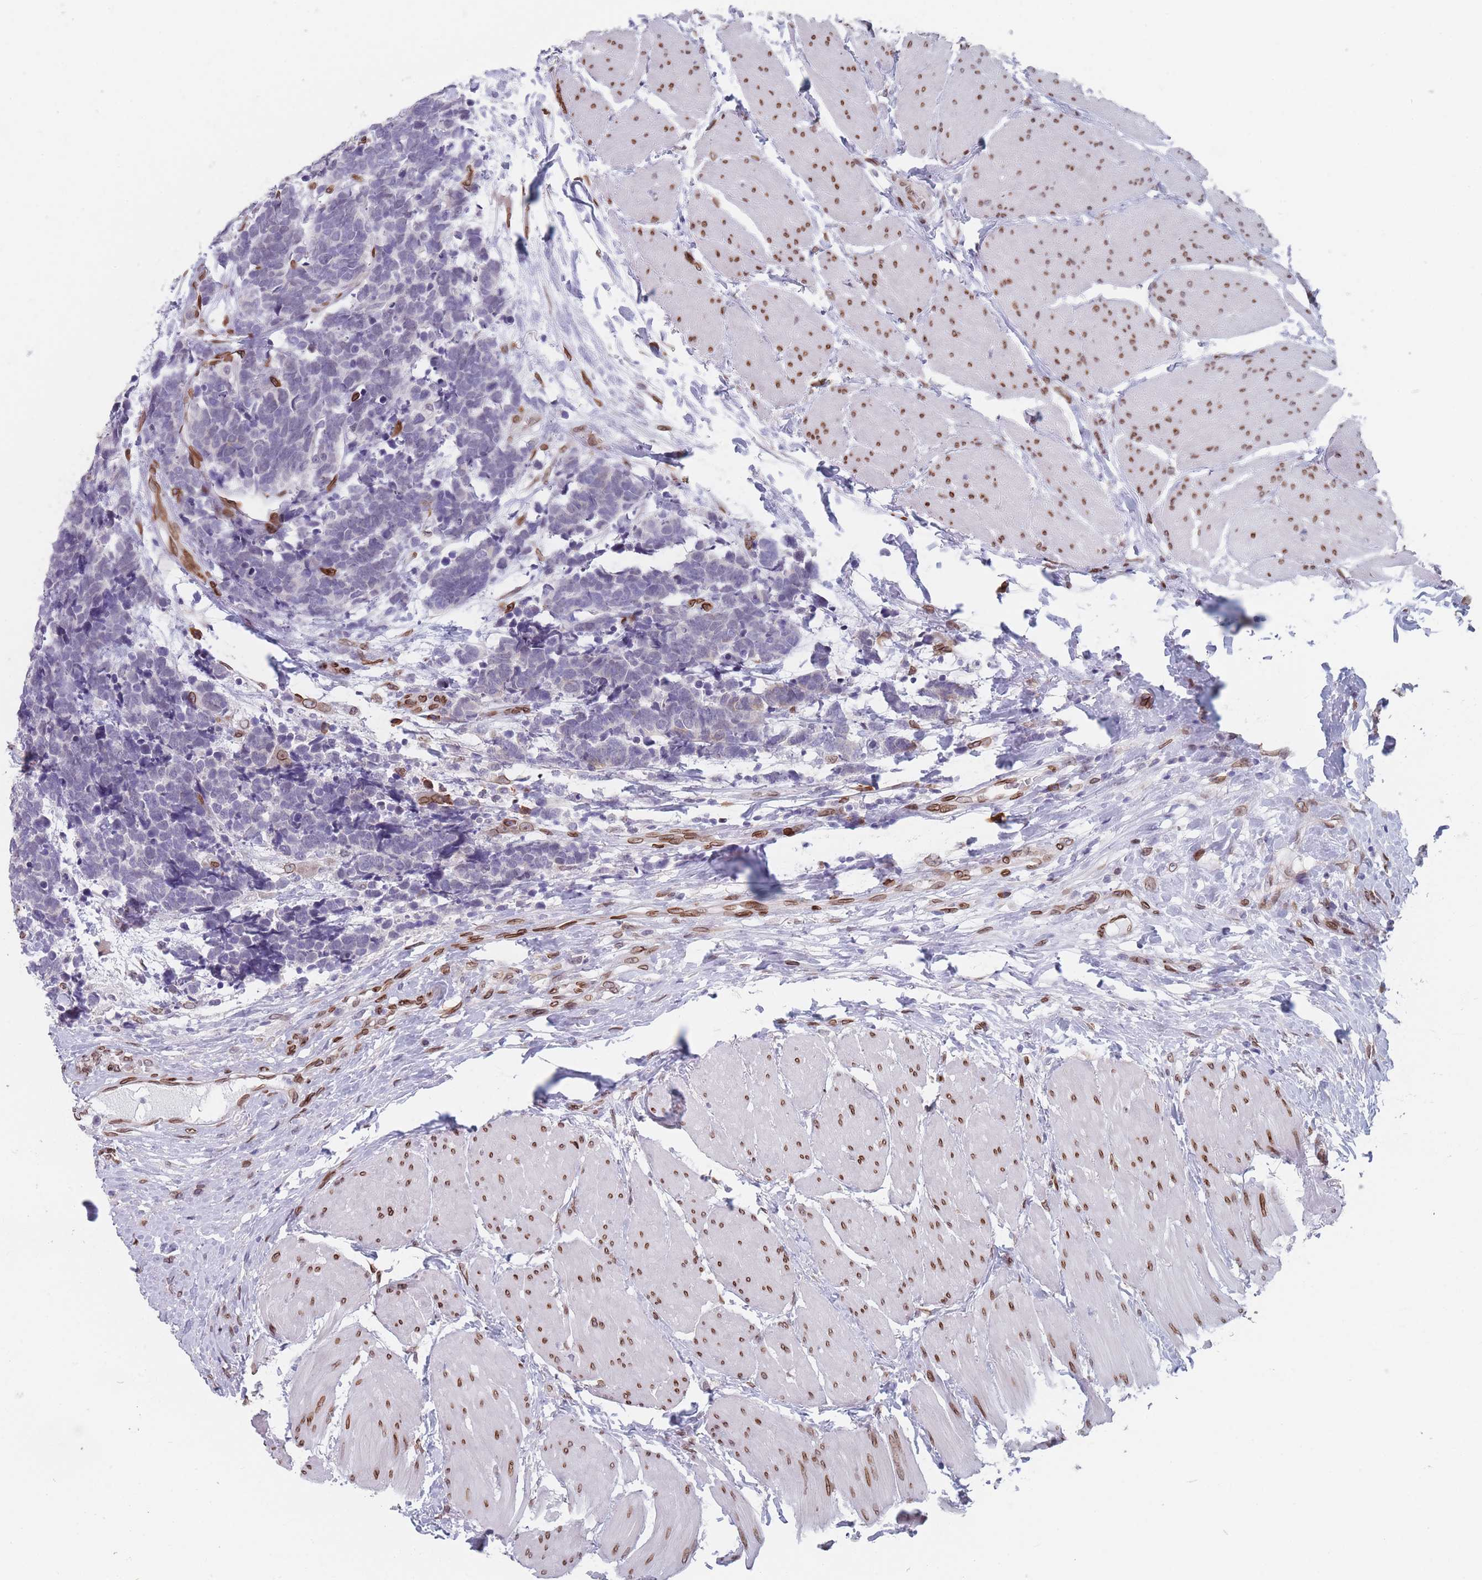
{"staining": {"intensity": "negative", "quantity": "none", "location": "none"}, "tissue": "carcinoid", "cell_type": "Tumor cells", "image_type": "cancer", "snomed": [{"axis": "morphology", "description": "Carcinoma, NOS"}, {"axis": "morphology", "description": "Carcinoid, malignant, NOS"}, {"axis": "topography", "description": "Urinary bladder"}], "caption": "This image is of malignant carcinoid stained with immunohistochemistry (IHC) to label a protein in brown with the nuclei are counter-stained blue. There is no expression in tumor cells.", "gene": "ZBTB1", "patient": {"sex": "male", "age": 57}}